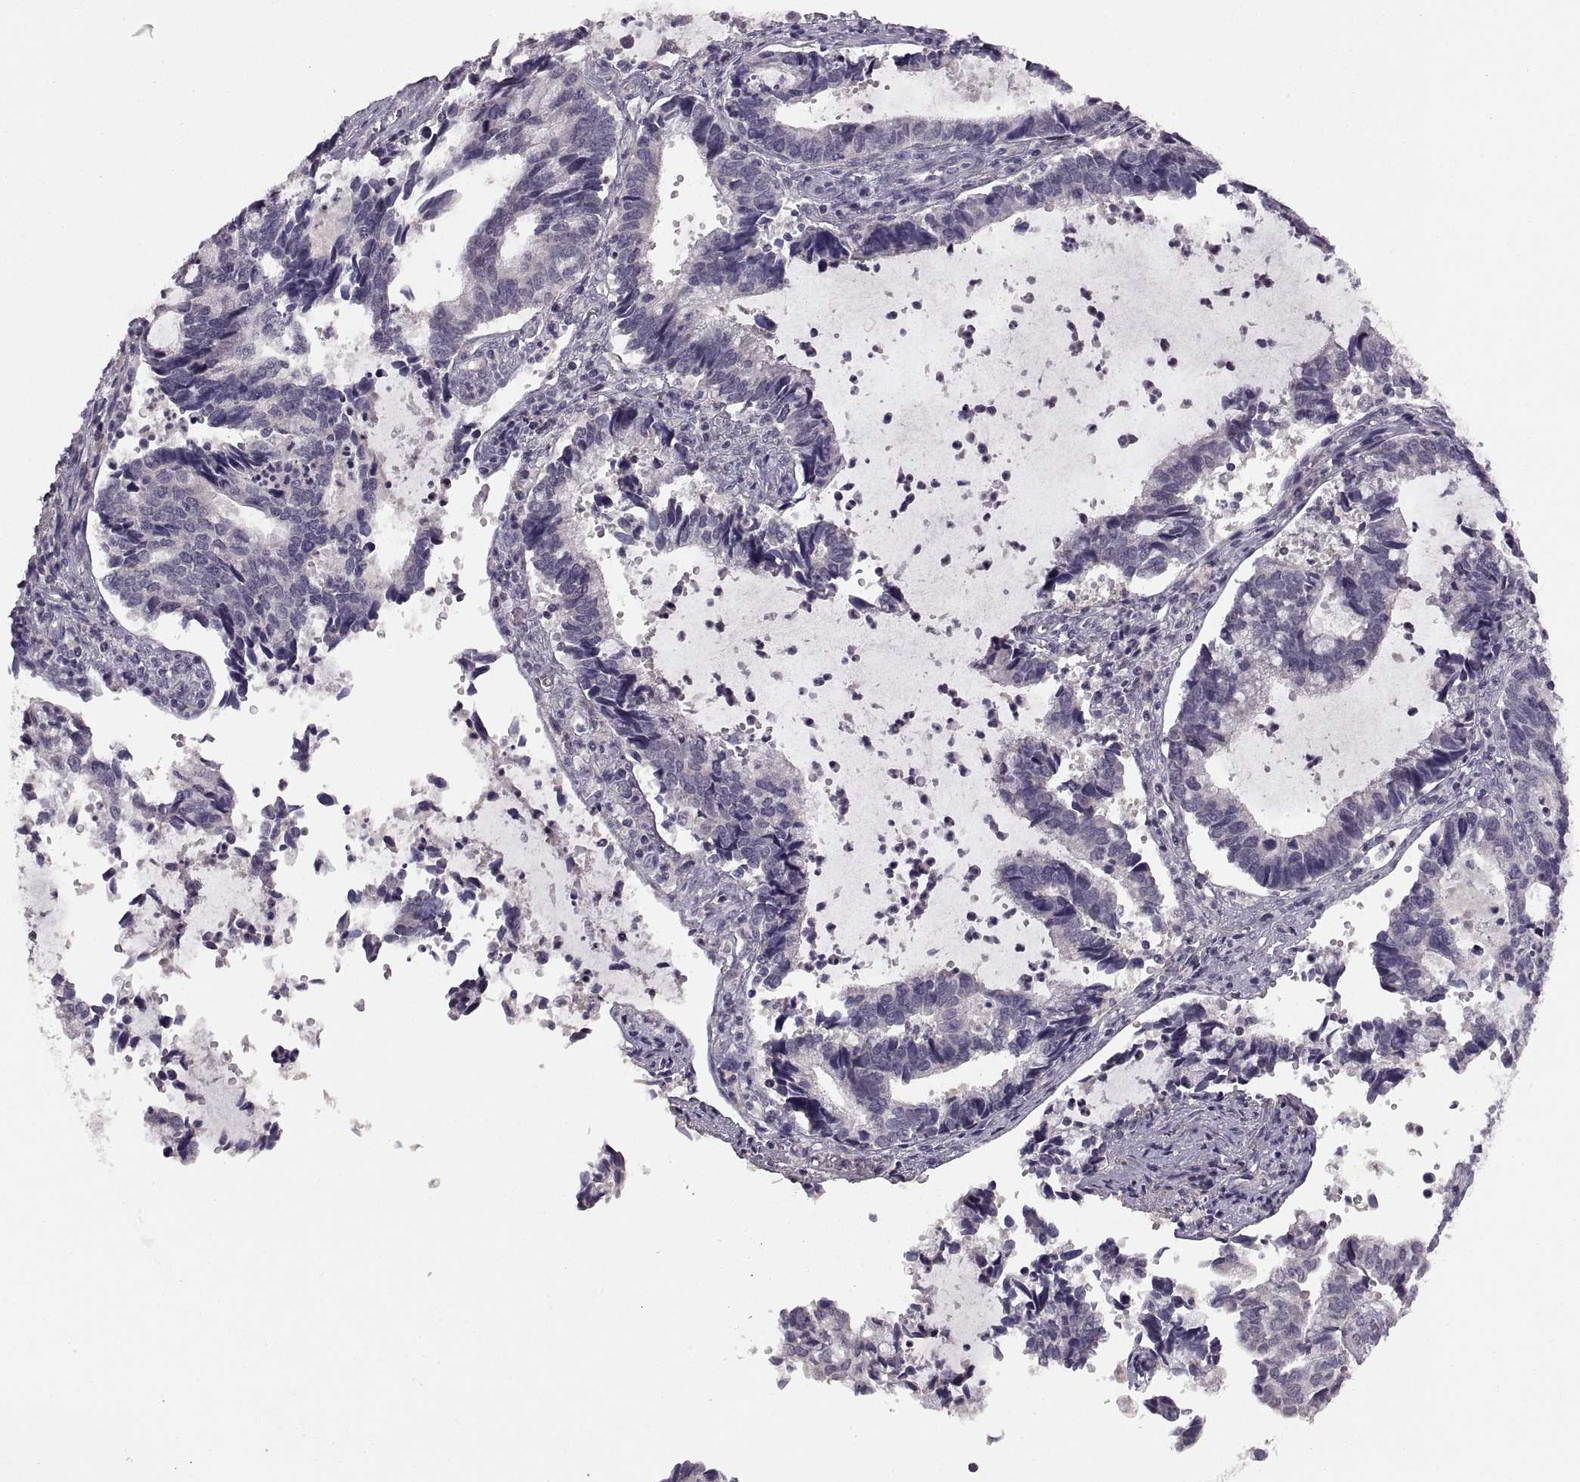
{"staining": {"intensity": "negative", "quantity": "none", "location": "none"}, "tissue": "cervical cancer", "cell_type": "Tumor cells", "image_type": "cancer", "snomed": [{"axis": "morphology", "description": "Adenocarcinoma, NOS"}, {"axis": "topography", "description": "Cervix"}], "caption": "High magnification brightfield microscopy of cervical cancer (adenocarcinoma) stained with DAB (brown) and counterstained with hematoxylin (blue): tumor cells show no significant staining.", "gene": "CDH2", "patient": {"sex": "female", "age": 42}}